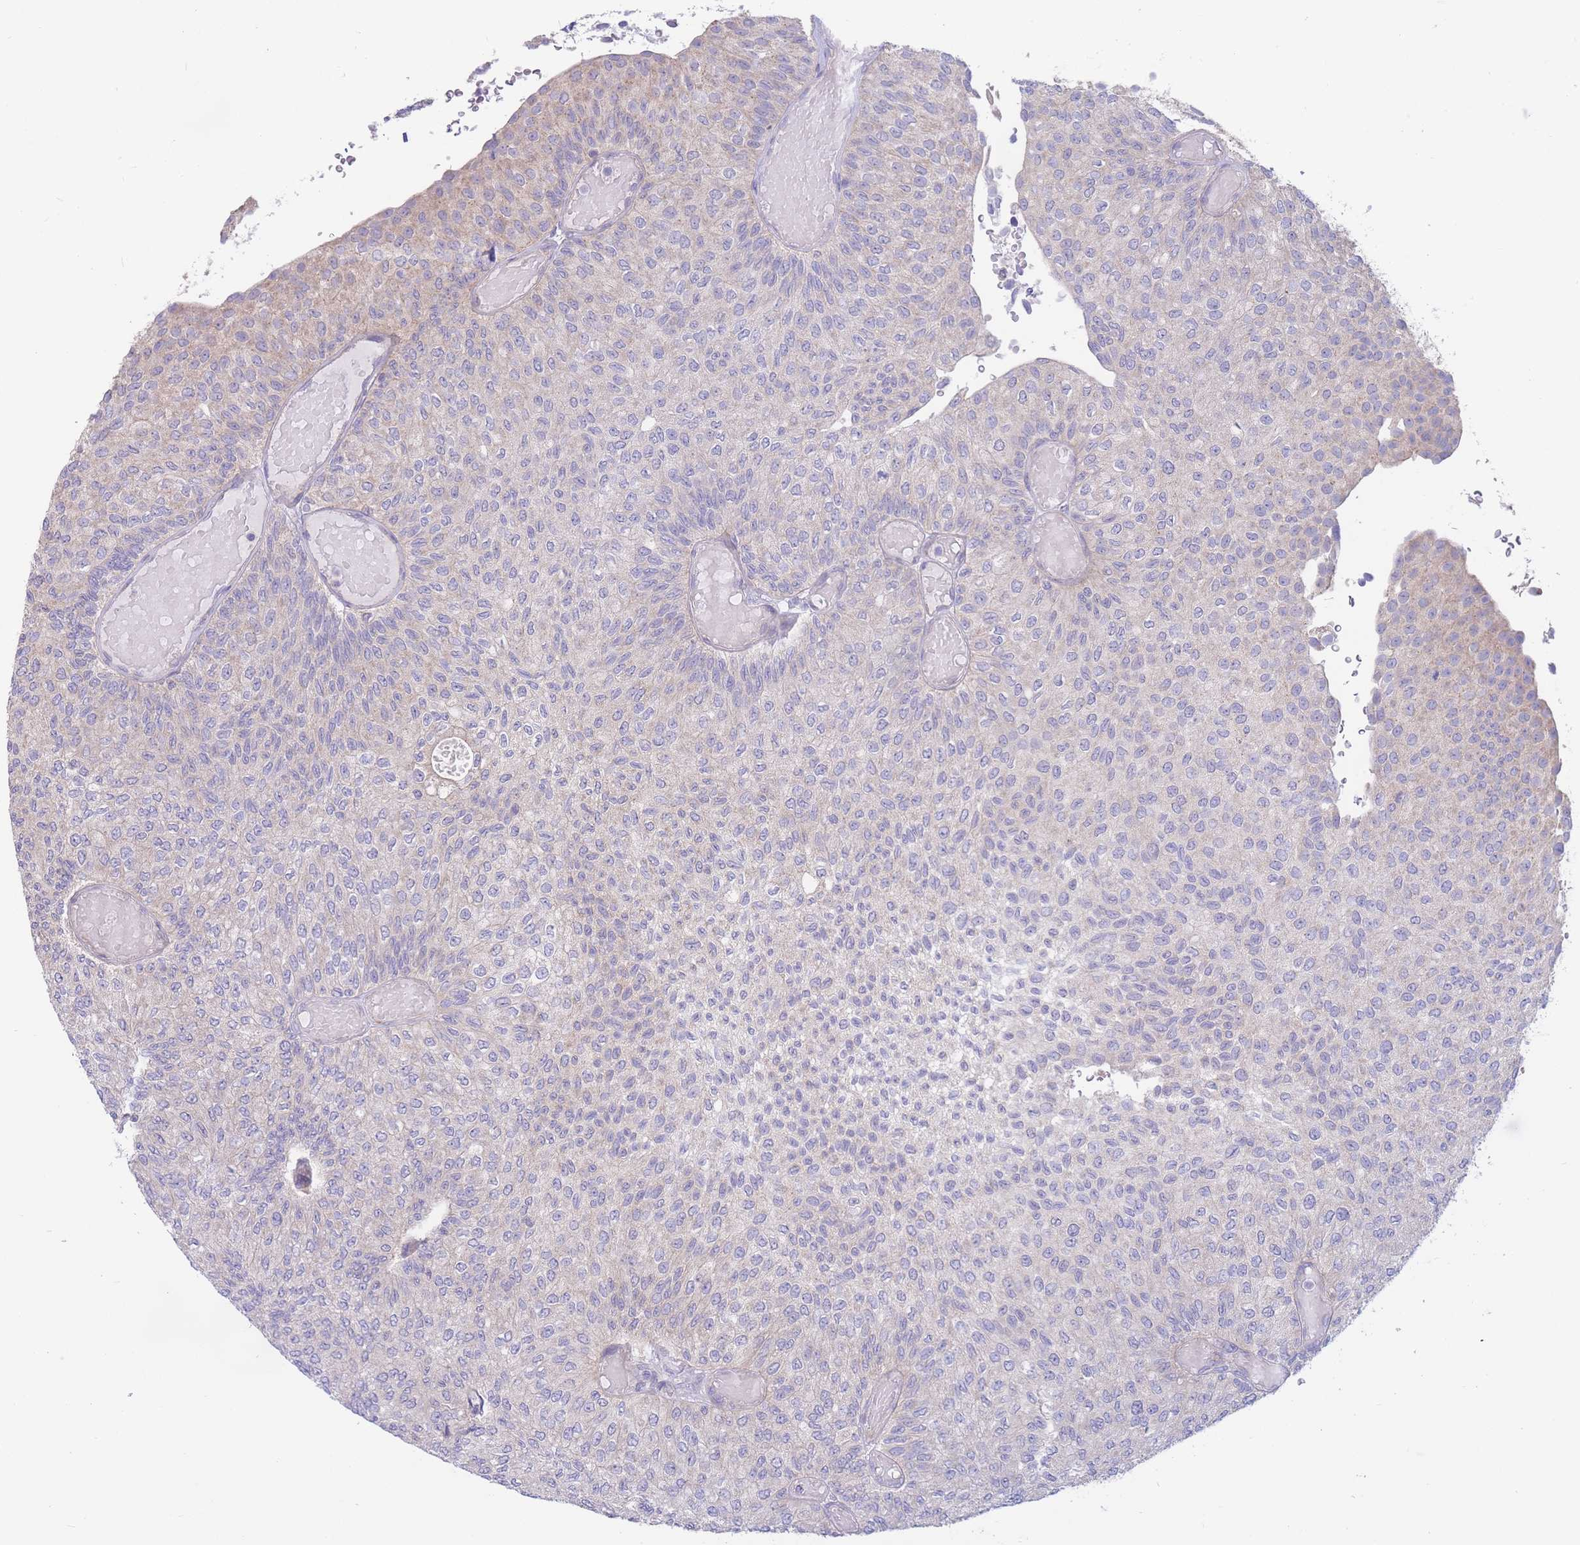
{"staining": {"intensity": "weak", "quantity": "<25%", "location": "cytoplasmic/membranous"}, "tissue": "urothelial cancer", "cell_type": "Tumor cells", "image_type": "cancer", "snomed": [{"axis": "morphology", "description": "Urothelial carcinoma, Low grade"}, {"axis": "topography", "description": "Urinary bladder"}], "caption": "IHC of urothelial carcinoma (low-grade) reveals no positivity in tumor cells. The staining is performed using DAB brown chromogen with nuclei counter-stained in using hematoxylin.", "gene": "ALS2CL", "patient": {"sex": "male", "age": 78}}